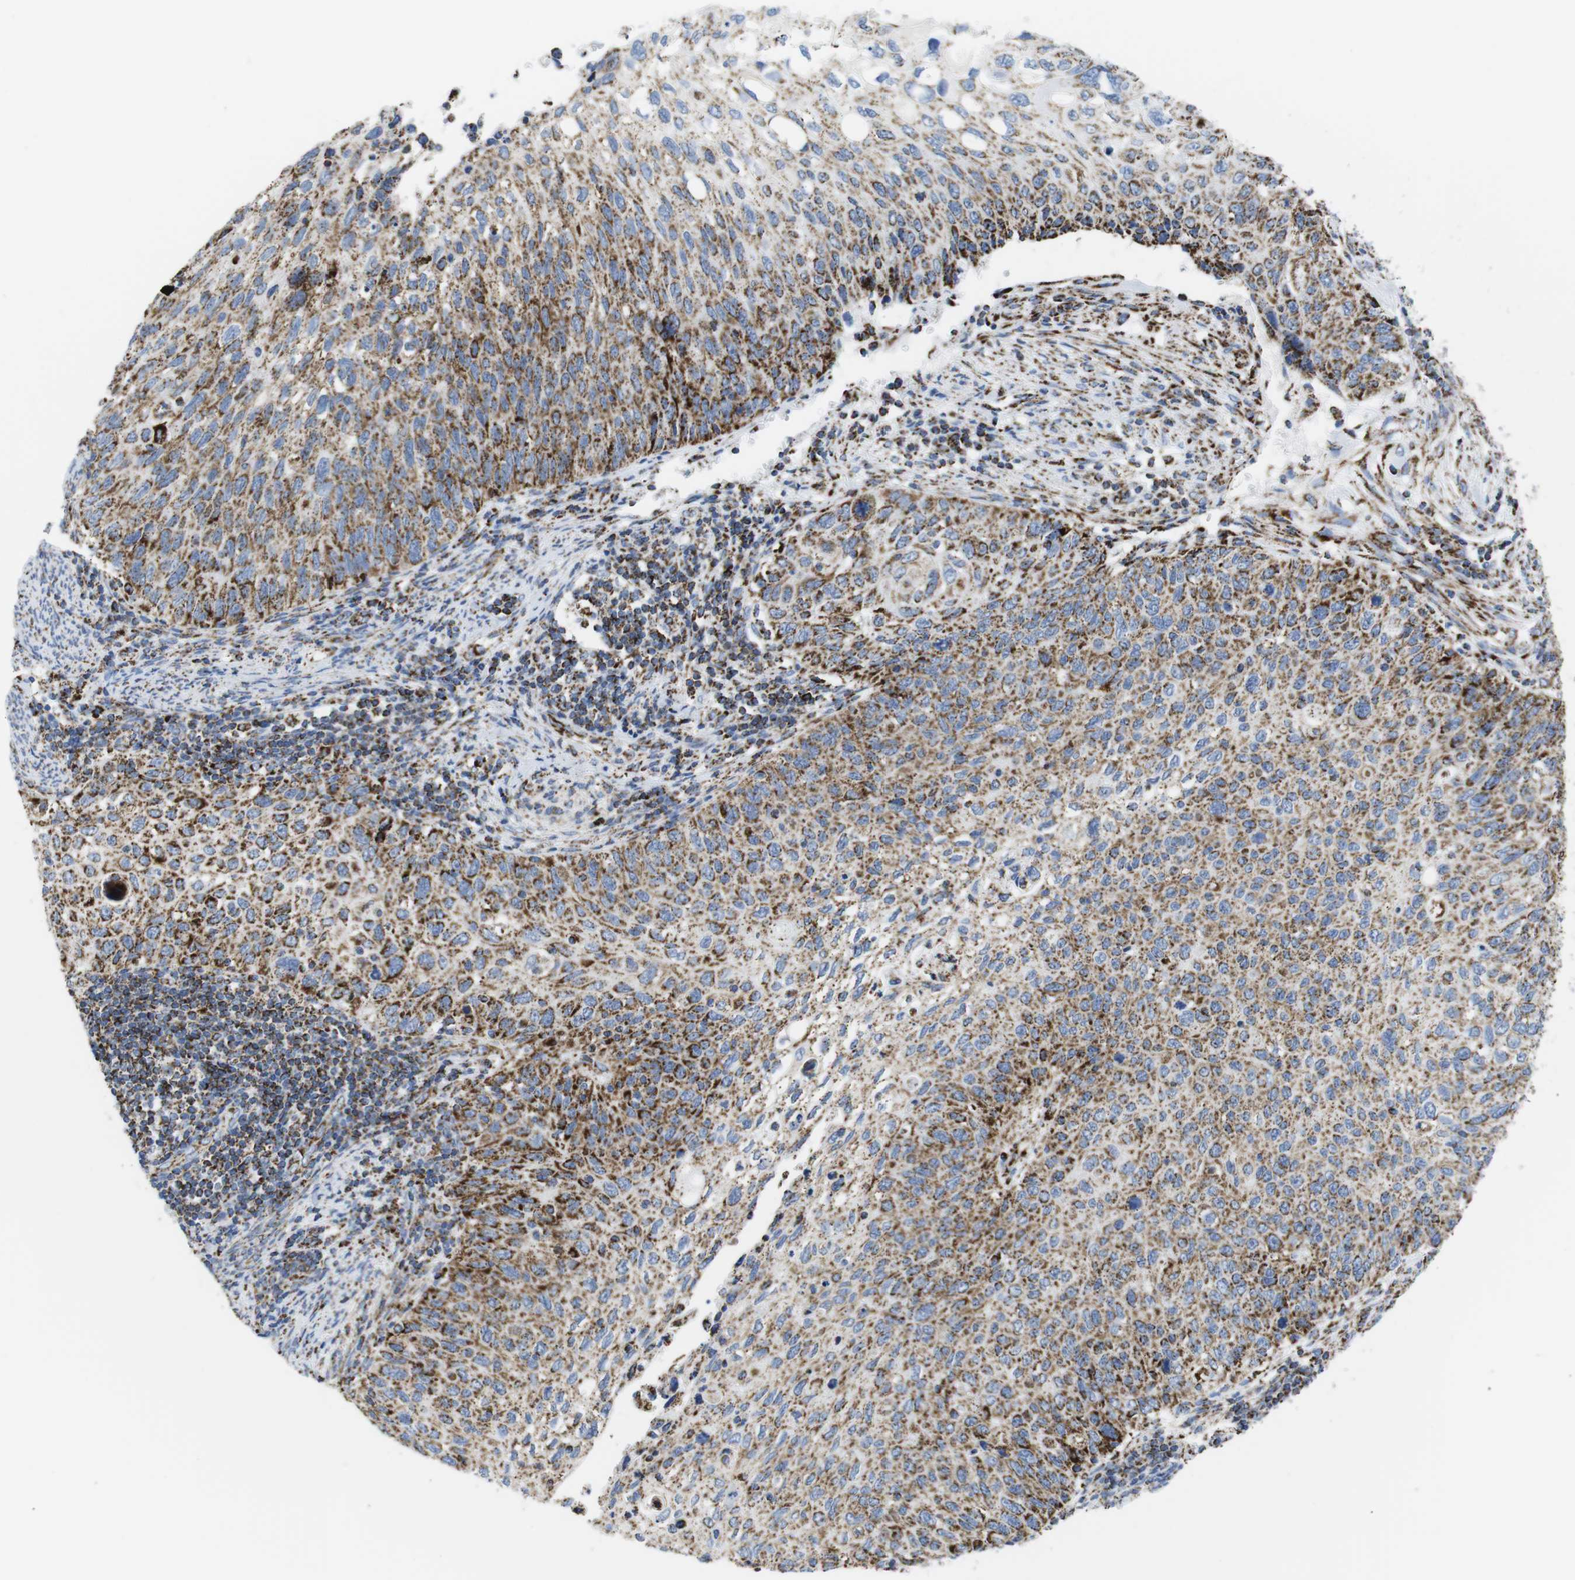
{"staining": {"intensity": "moderate", "quantity": ">75%", "location": "cytoplasmic/membranous"}, "tissue": "cervical cancer", "cell_type": "Tumor cells", "image_type": "cancer", "snomed": [{"axis": "morphology", "description": "Squamous cell carcinoma, NOS"}, {"axis": "topography", "description": "Cervix"}], "caption": "Tumor cells reveal medium levels of moderate cytoplasmic/membranous positivity in about >75% of cells in squamous cell carcinoma (cervical).", "gene": "ATP5PO", "patient": {"sex": "female", "age": 70}}